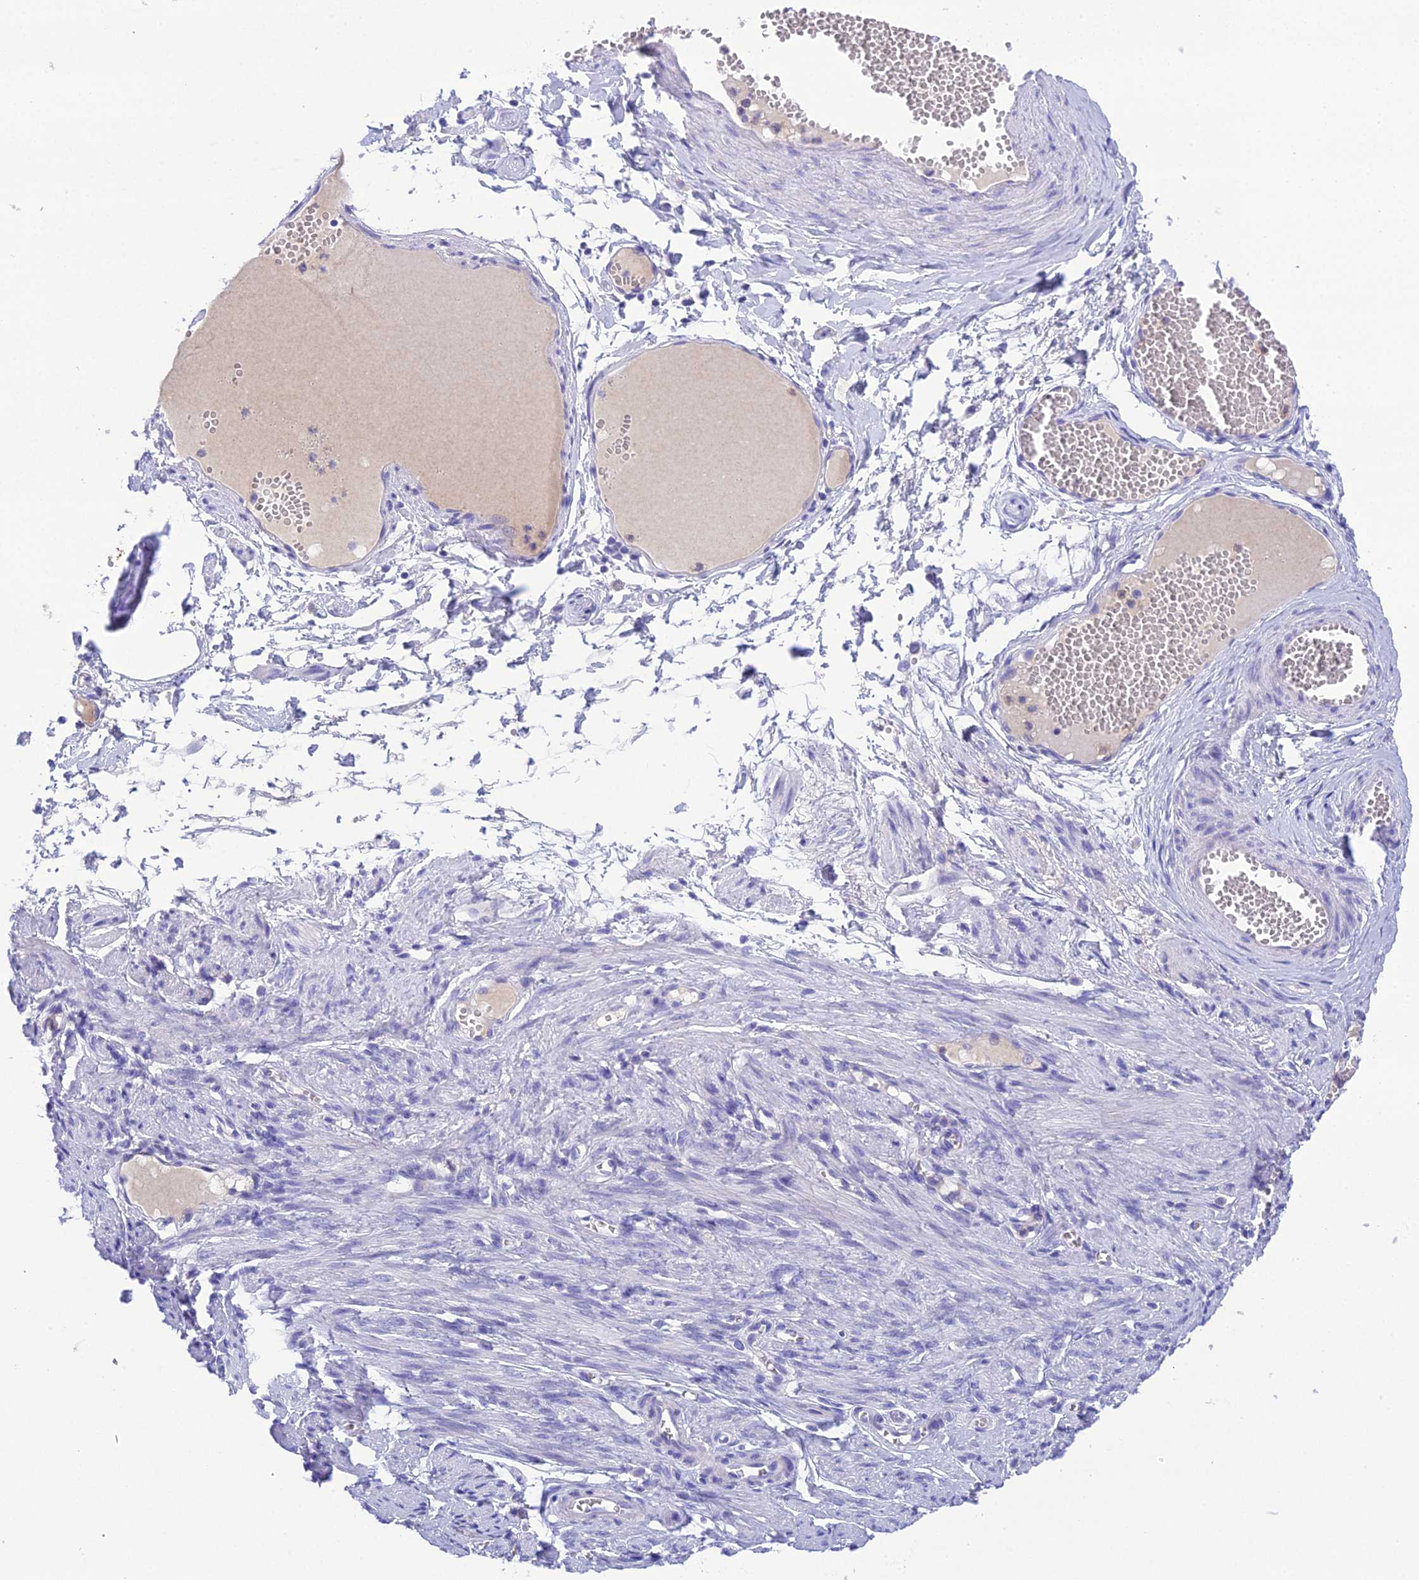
{"staining": {"intensity": "negative", "quantity": "none", "location": "none"}, "tissue": "adipose tissue", "cell_type": "Adipocytes", "image_type": "normal", "snomed": [{"axis": "morphology", "description": "Normal tissue, NOS"}, {"axis": "topography", "description": "Smooth muscle"}, {"axis": "topography", "description": "Peripheral nerve tissue"}], "caption": "Protein analysis of normal adipose tissue displays no significant positivity in adipocytes. (DAB (3,3'-diaminobenzidine) immunohistochemistry with hematoxylin counter stain).", "gene": "KIAA0408", "patient": {"sex": "female", "age": 39}}